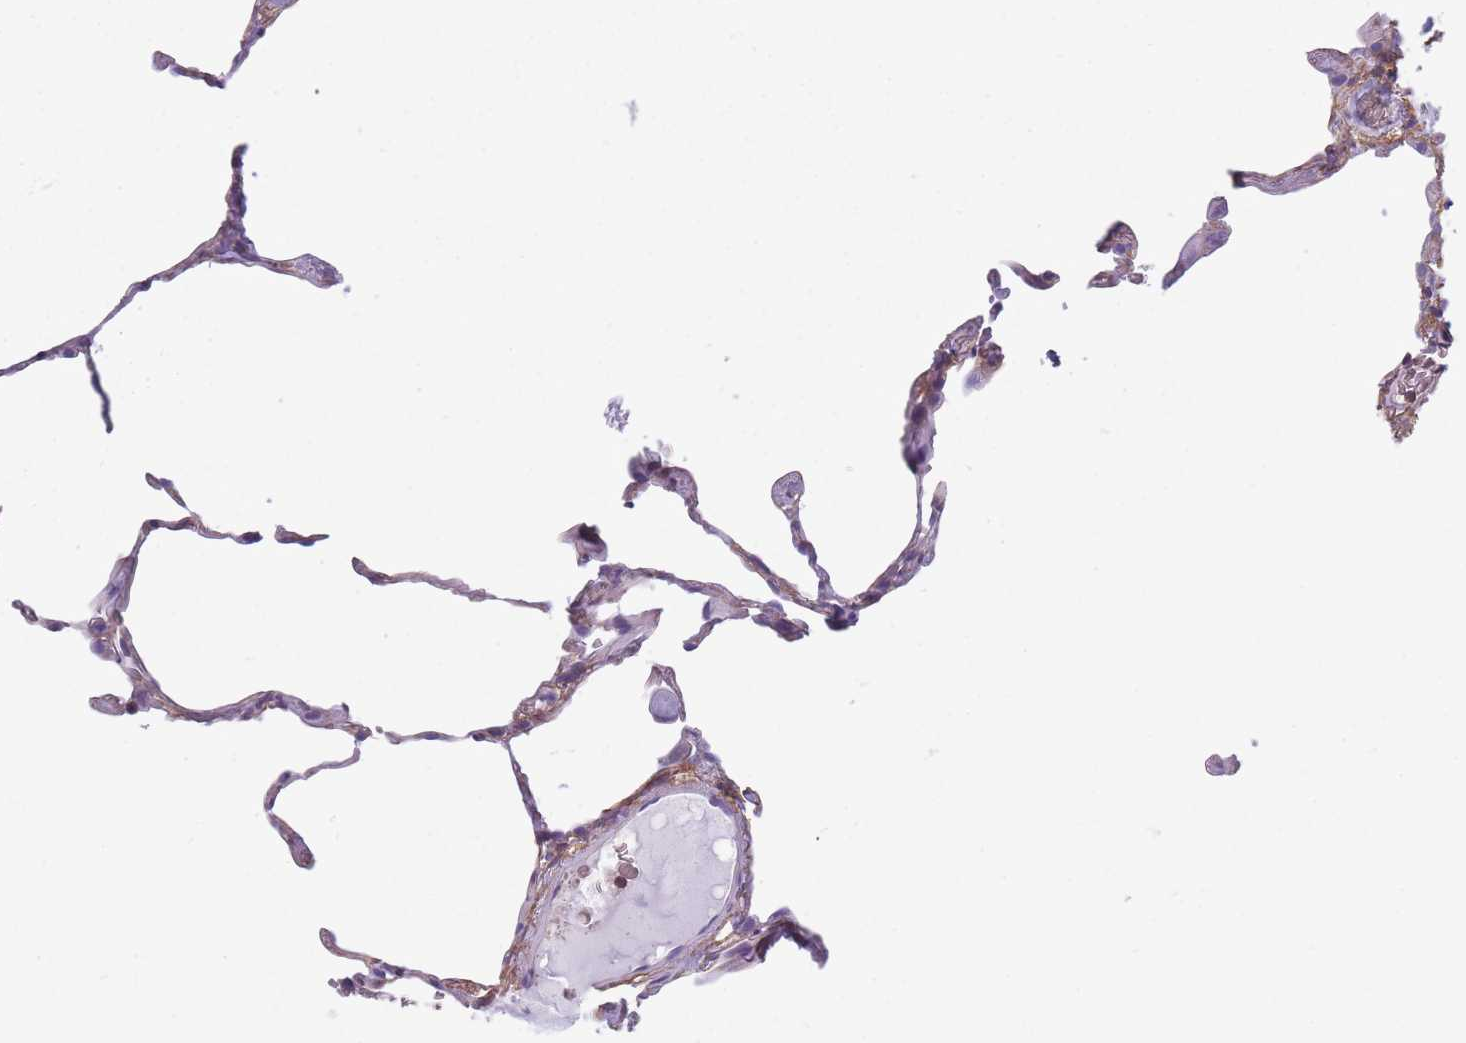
{"staining": {"intensity": "weak", "quantity": "25%-75%", "location": "cytoplasmic/membranous"}, "tissue": "lung", "cell_type": "Alveolar cells", "image_type": "normal", "snomed": [{"axis": "morphology", "description": "Normal tissue, NOS"}, {"axis": "topography", "description": "Lung"}], "caption": "Immunohistochemical staining of unremarkable lung reveals low levels of weak cytoplasmic/membranous staining in approximately 25%-75% of alveolar cells.", "gene": "ADD1", "patient": {"sex": "female", "age": 57}}